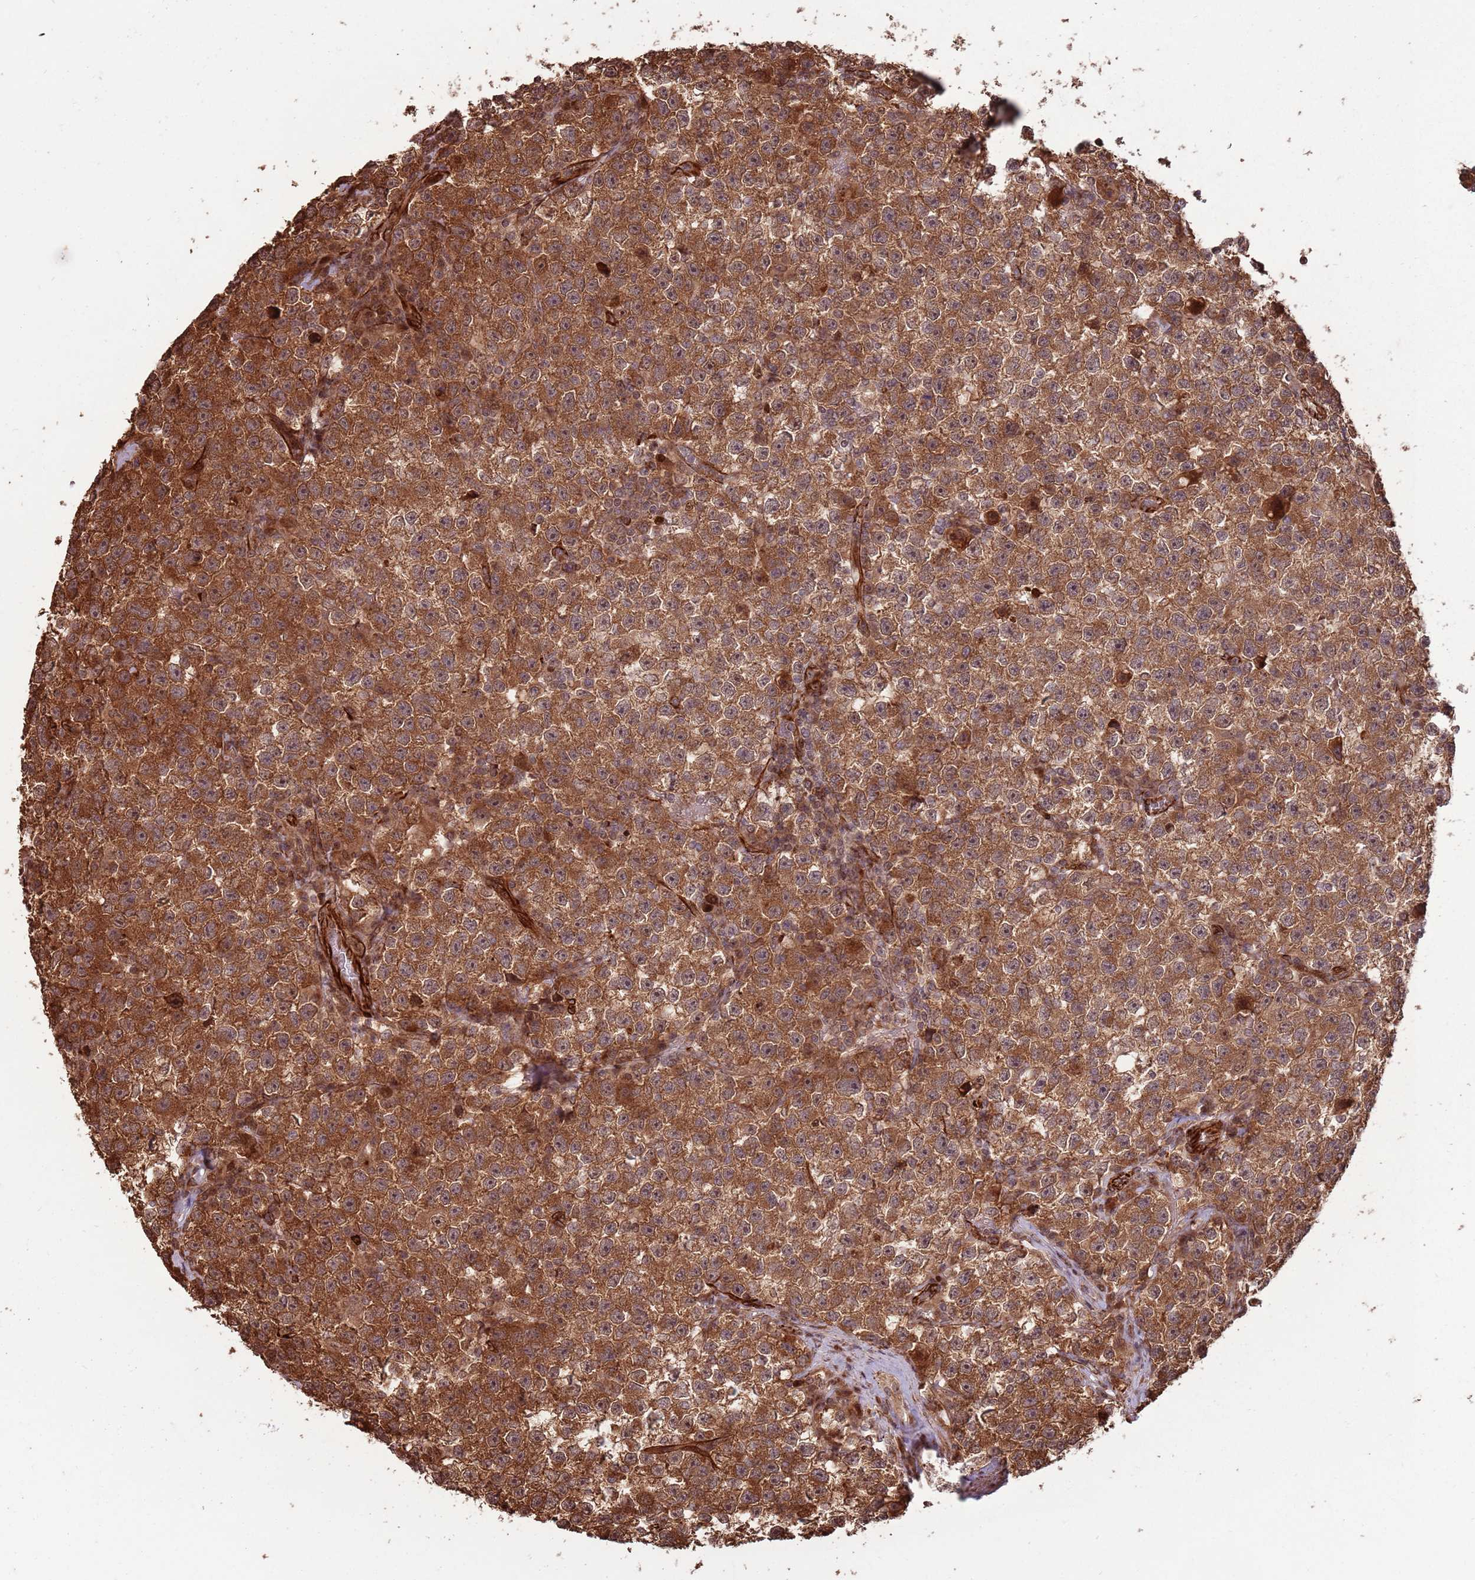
{"staining": {"intensity": "strong", "quantity": ">75%", "location": "cytoplasmic/membranous"}, "tissue": "testis cancer", "cell_type": "Tumor cells", "image_type": "cancer", "snomed": [{"axis": "morphology", "description": "Seminoma, NOS"}, {"axis": "topography", "description": "Testis"}], "caption": "IHC (DAB) staining of human testis seminoma displays strong cytoplasmic/membranous protein positivity in about >75% of tumor cells.", "gene": "ADAMTS3", "patient": {"sex": "male", "age": 22}}